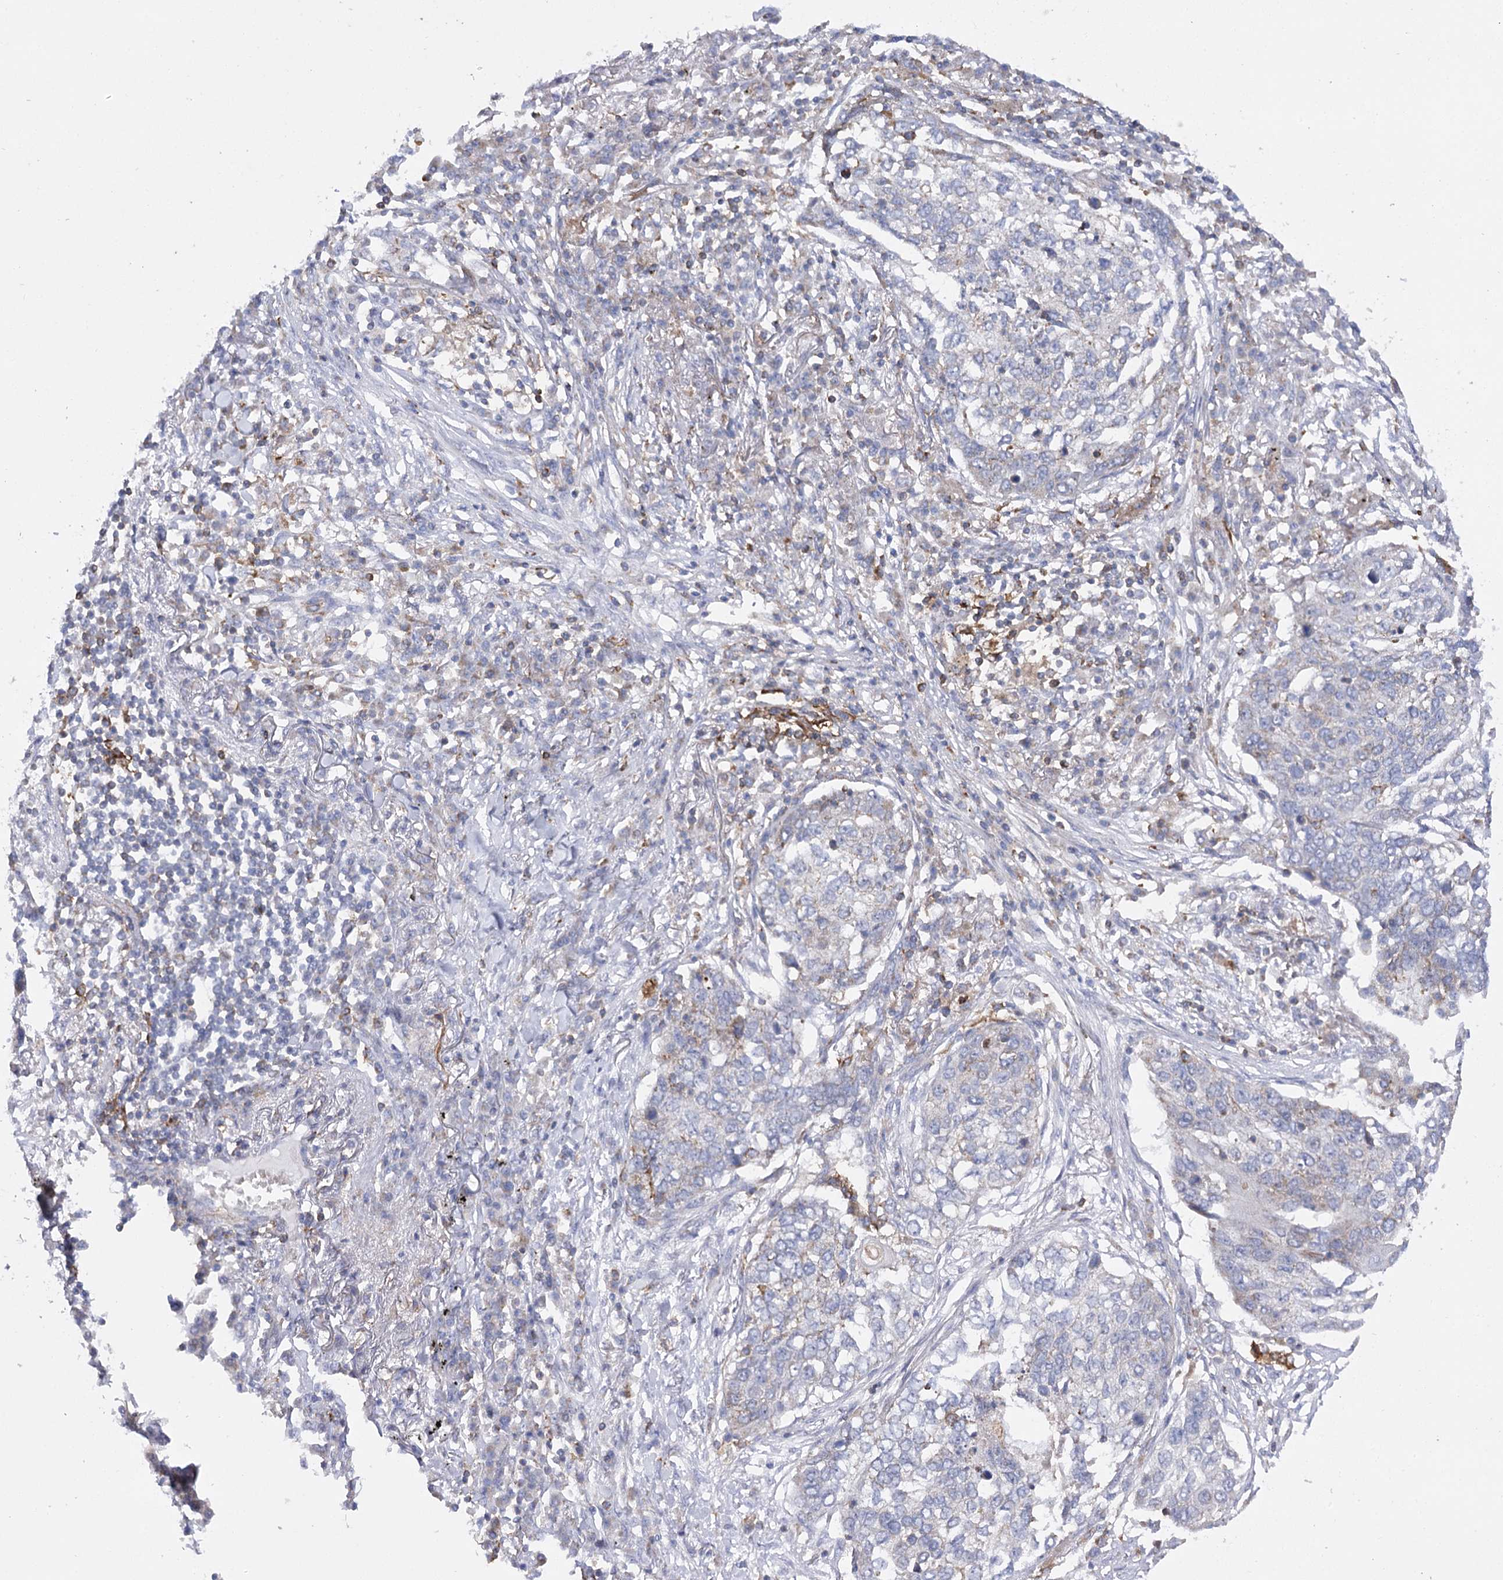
{"staining": {"intensity": "negative", "quantity": "none", "location": "none"}, "tissue": "lung cancer", "cell_type": "Tumor cells", "image_type": "cancer", "snomed": [{"axis": "morphology", "description": "Squamous cell carcinoma, NOS"}, {"axis": "topography", "description": "Lung"}], "caption": "Lung cancer (squamous cell carcinoma) stained for a protein using immunohistochemistry displays no staining tumor cells.", "gene": "COX15", "patient": {"sex": "female", "age": 63}}